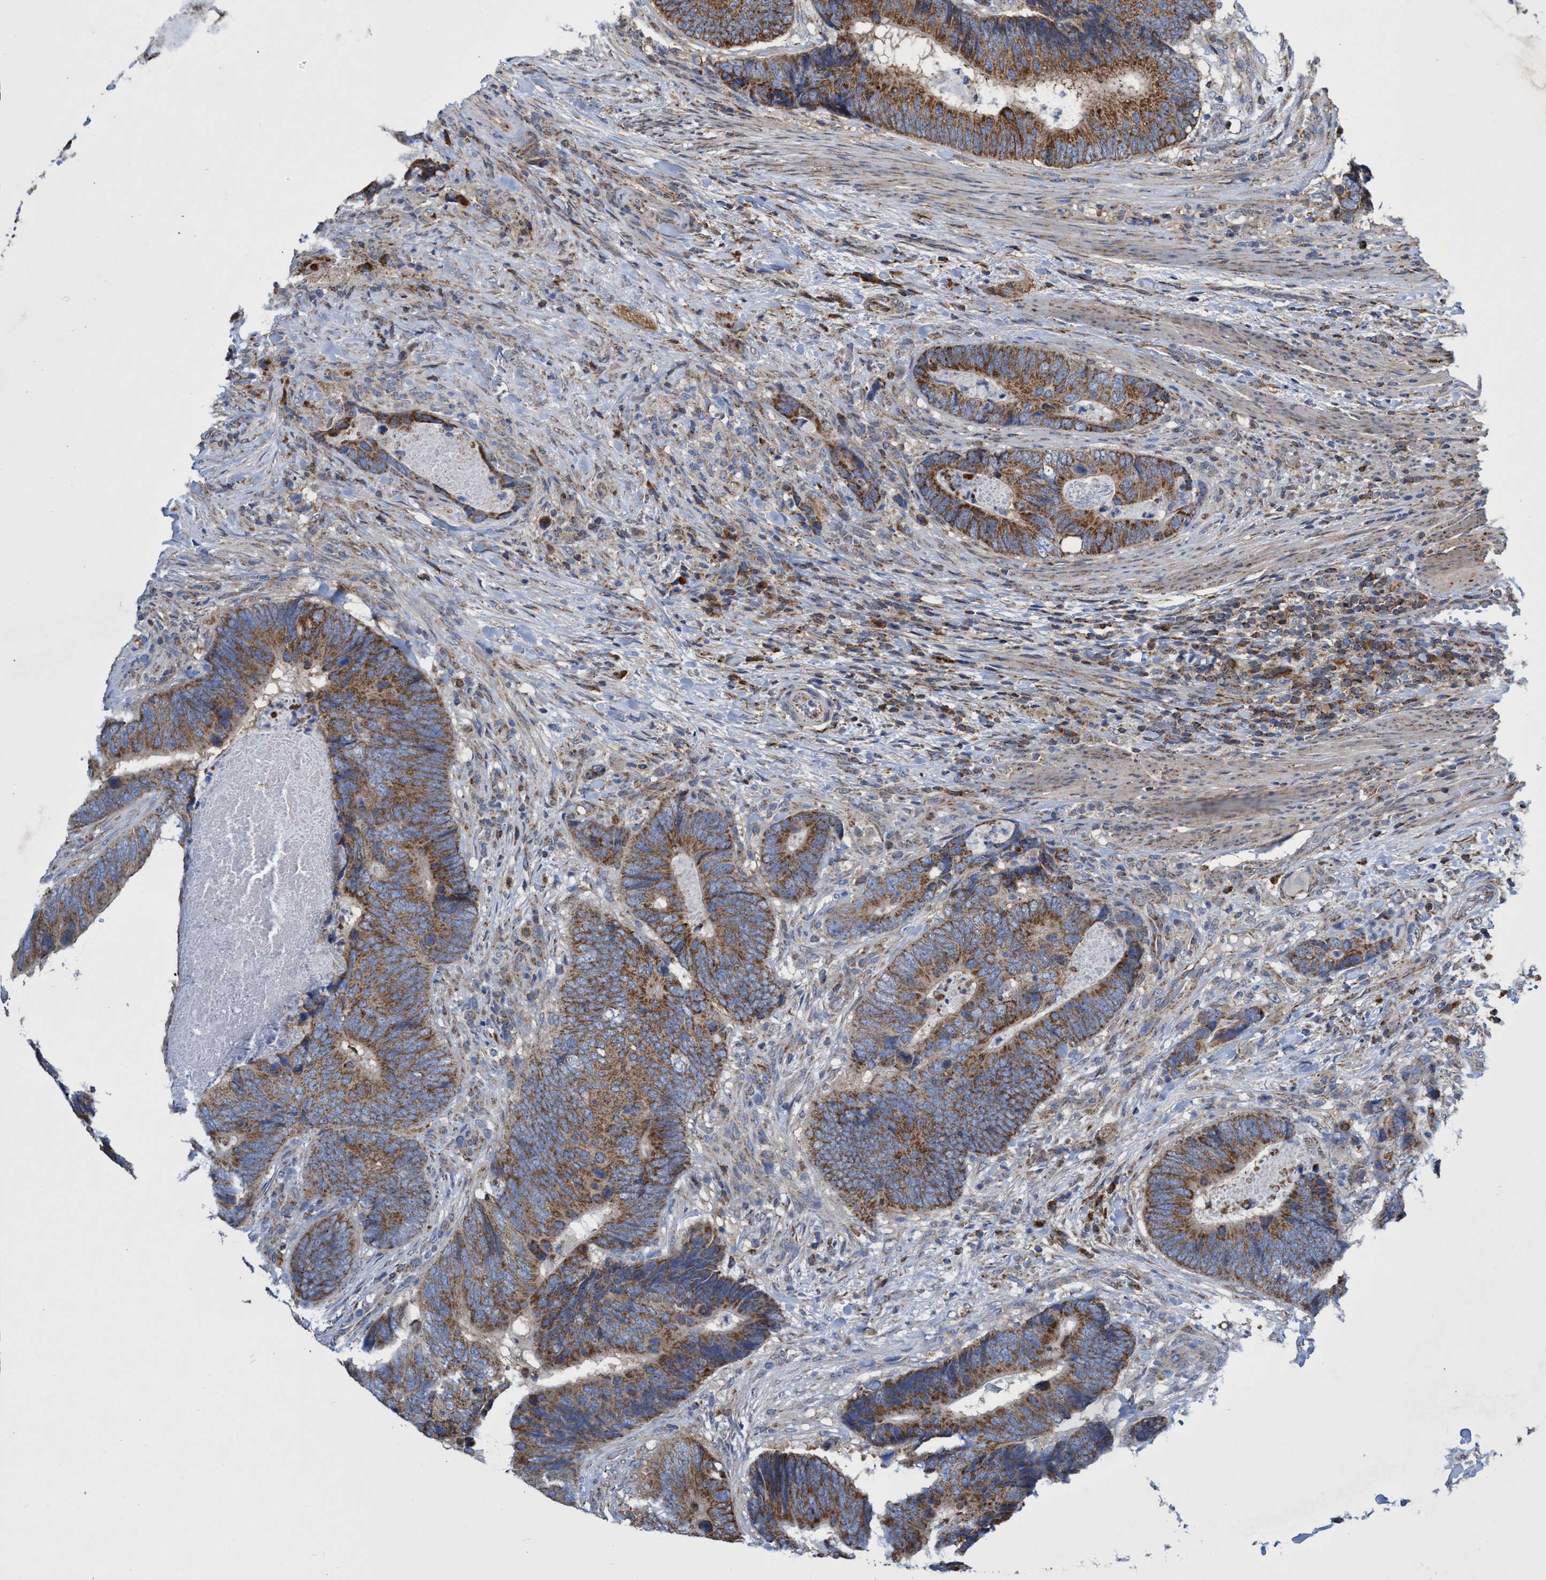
{"staining": {"intensity": "moderate", "quantity": "25%-75%", "location": "cytoplasmic/membranous"}, "tissue": "colorectal cancer", "cell_type": "Tumor cells", "image_type": "cancer", "snomed": [{"axis": "morphology", "description": "Adenocarcinoma, NOS"}, {"axis": "topography", "description": "Colon"}], "caption": "An immunohistochemistry image of neoplastic tissue is shown. Protein staining in brown highlights moderate cytoplasmic/membranous positivity in adenocarcinoma (colorectal) within tumor cells.", "gene": "CRYZ", "patient": {"sex": "male", "age": 56}}